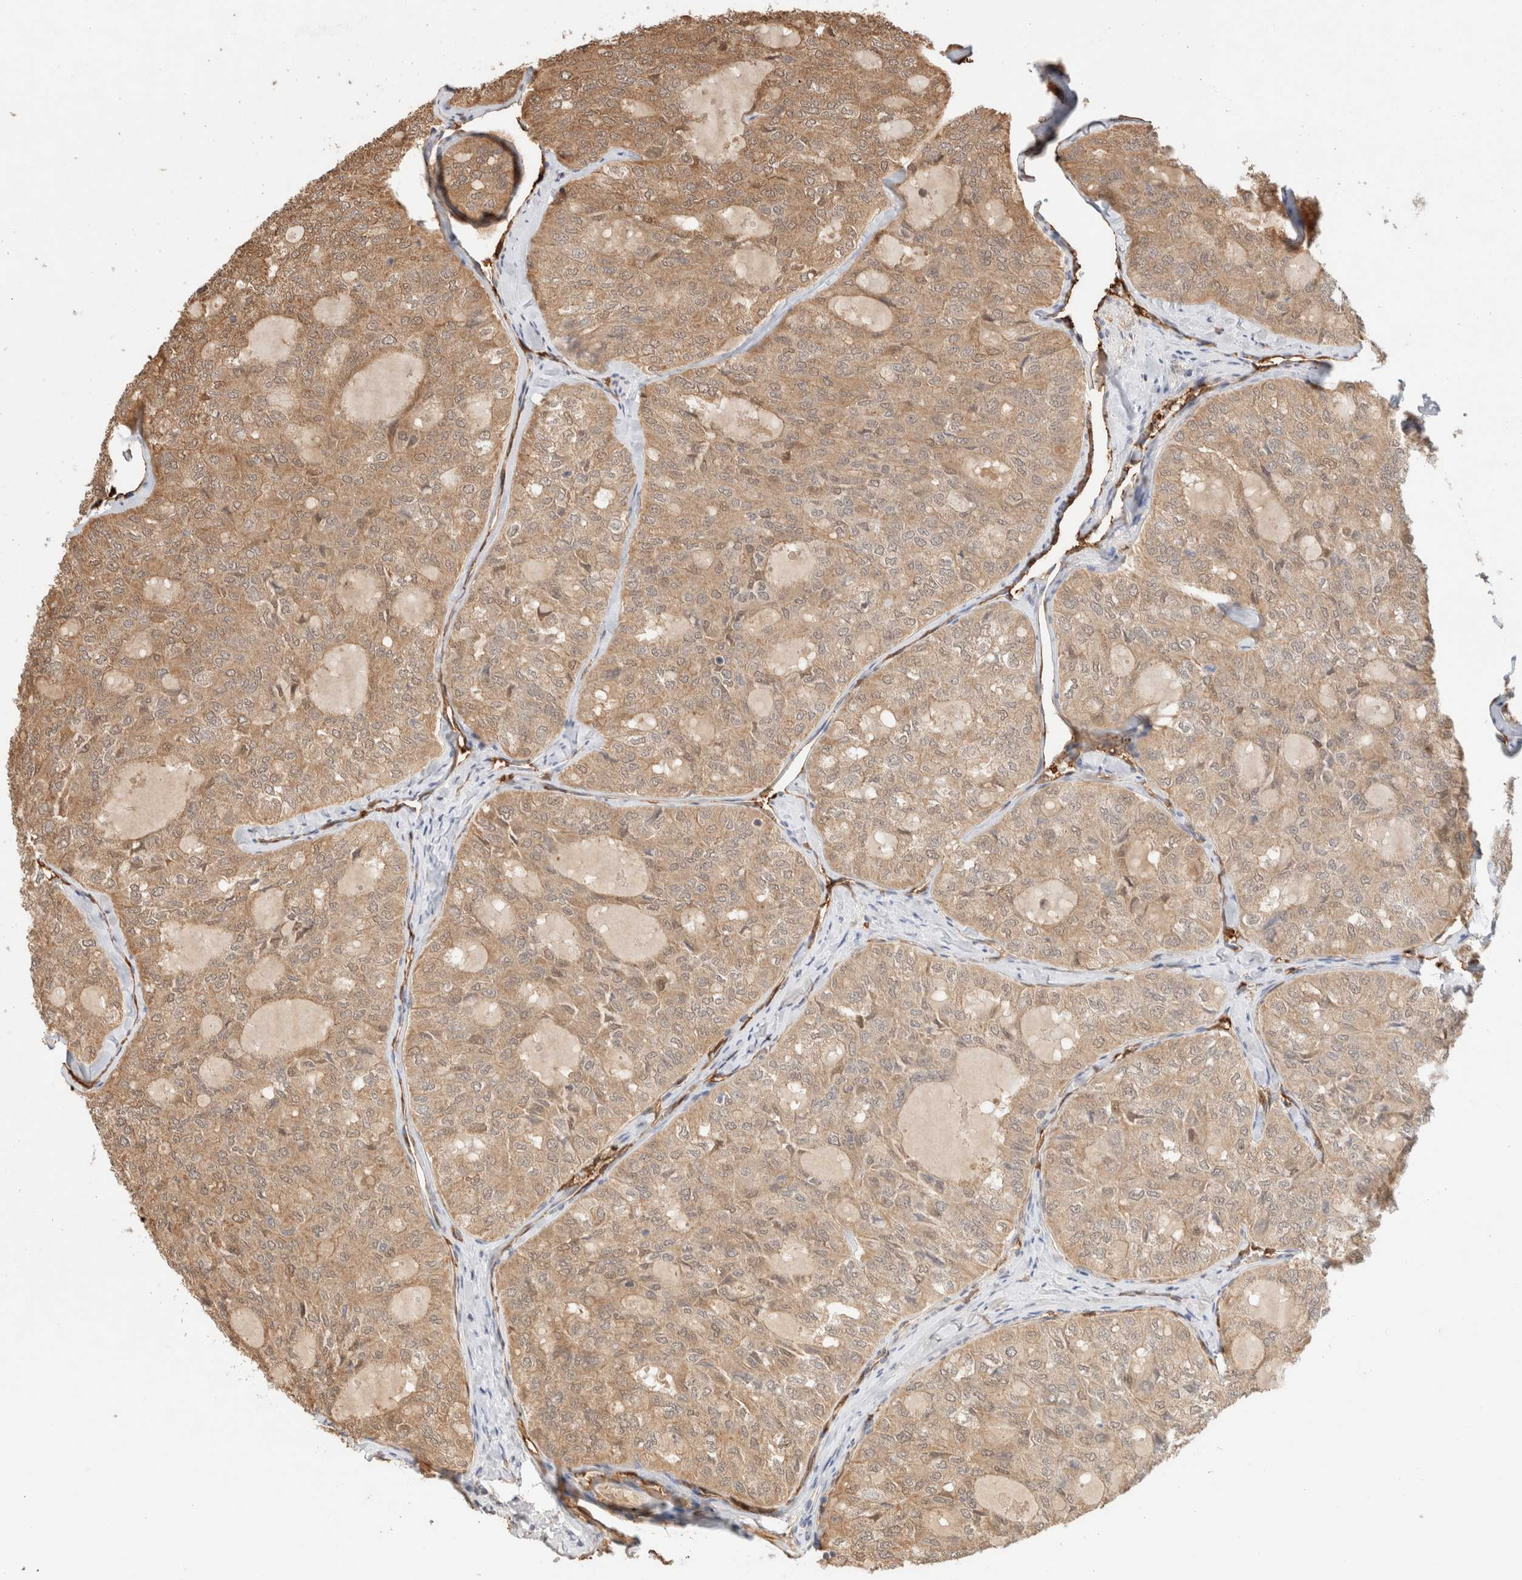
{"staining": {"intensity": "moderate", "quantity": ">75%", "location": "cytoplasmic/membranous"}, "tissue": "thyroid cancer", "cell_type": "Tumor cells", "image_type": "cancer", "snomed": [{"axis": "morphology", "description": "Follicular adenoma carcinoma, NOS"}, {"axis": "topography", "description": "Thyroid gland"}], "caption": "Follicular adenoma carcinoma (thyroid) was stained to show a protein in brown. There is medium levels of moderate cytoplasmic/membranous staining in about >75% of tumor cells.", "gene": "CA13", "patient": {"sex": "male", "age": 75}}